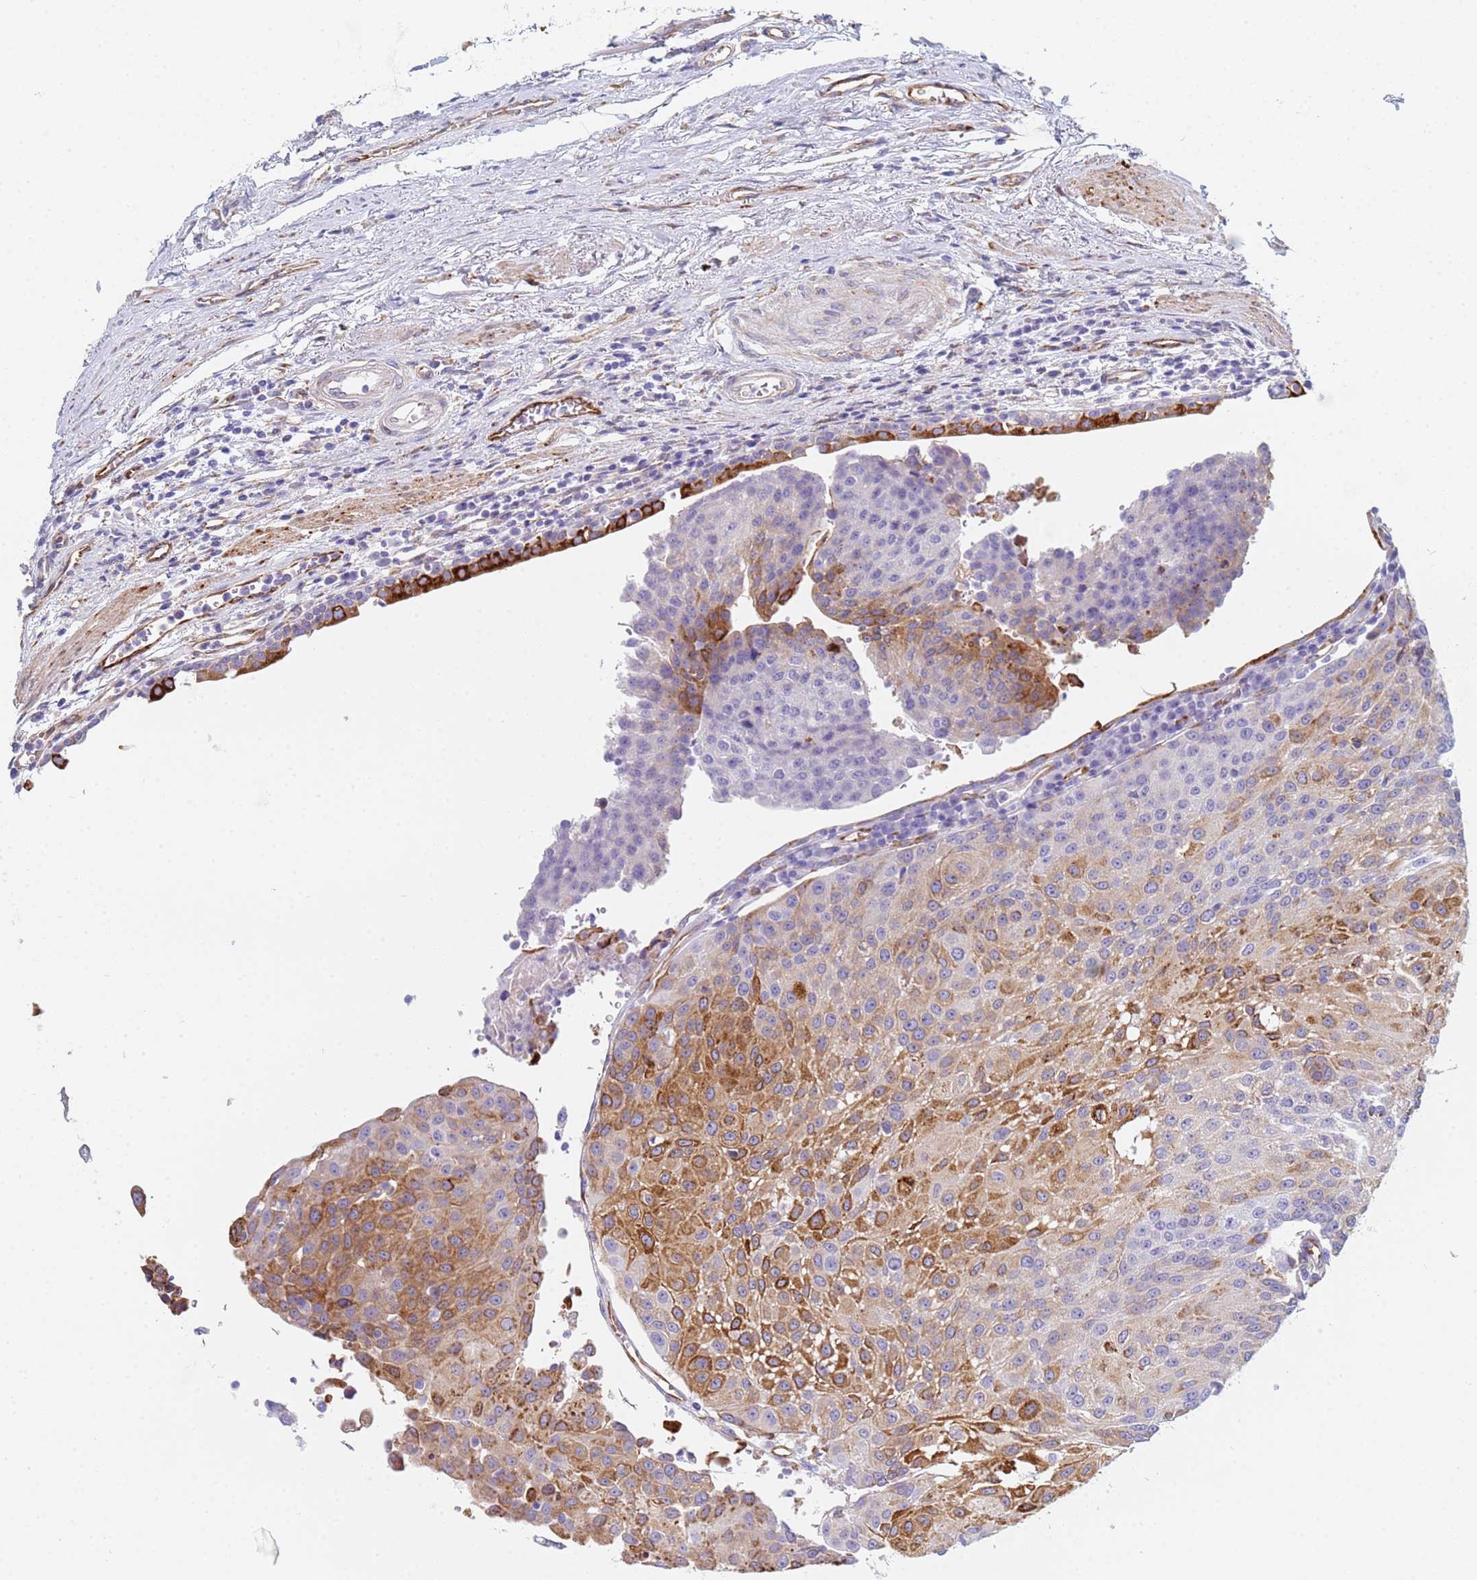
{"staining": {"intensity": "moderate", "quantity": "25%-75%", "location": "cytoplasmic/membranous"}, "tissue": "urothelial cancer", "cell_type": "Tumor cells", "image_type": "cancer", "snomed": [{"axis": "morphology", "description": "Urothelial carcinoma, High grade"}, {"axis": "topography", "description": "Urinary bladder"}], "caption": "Moderate cytoplasmic/membranous positivity for a protein is seen in about 25%-75% of tumor cells of urothelial cancer using IHC.", "gene": "GDAP2", "patient": {"sex": "female", "age": 85}}